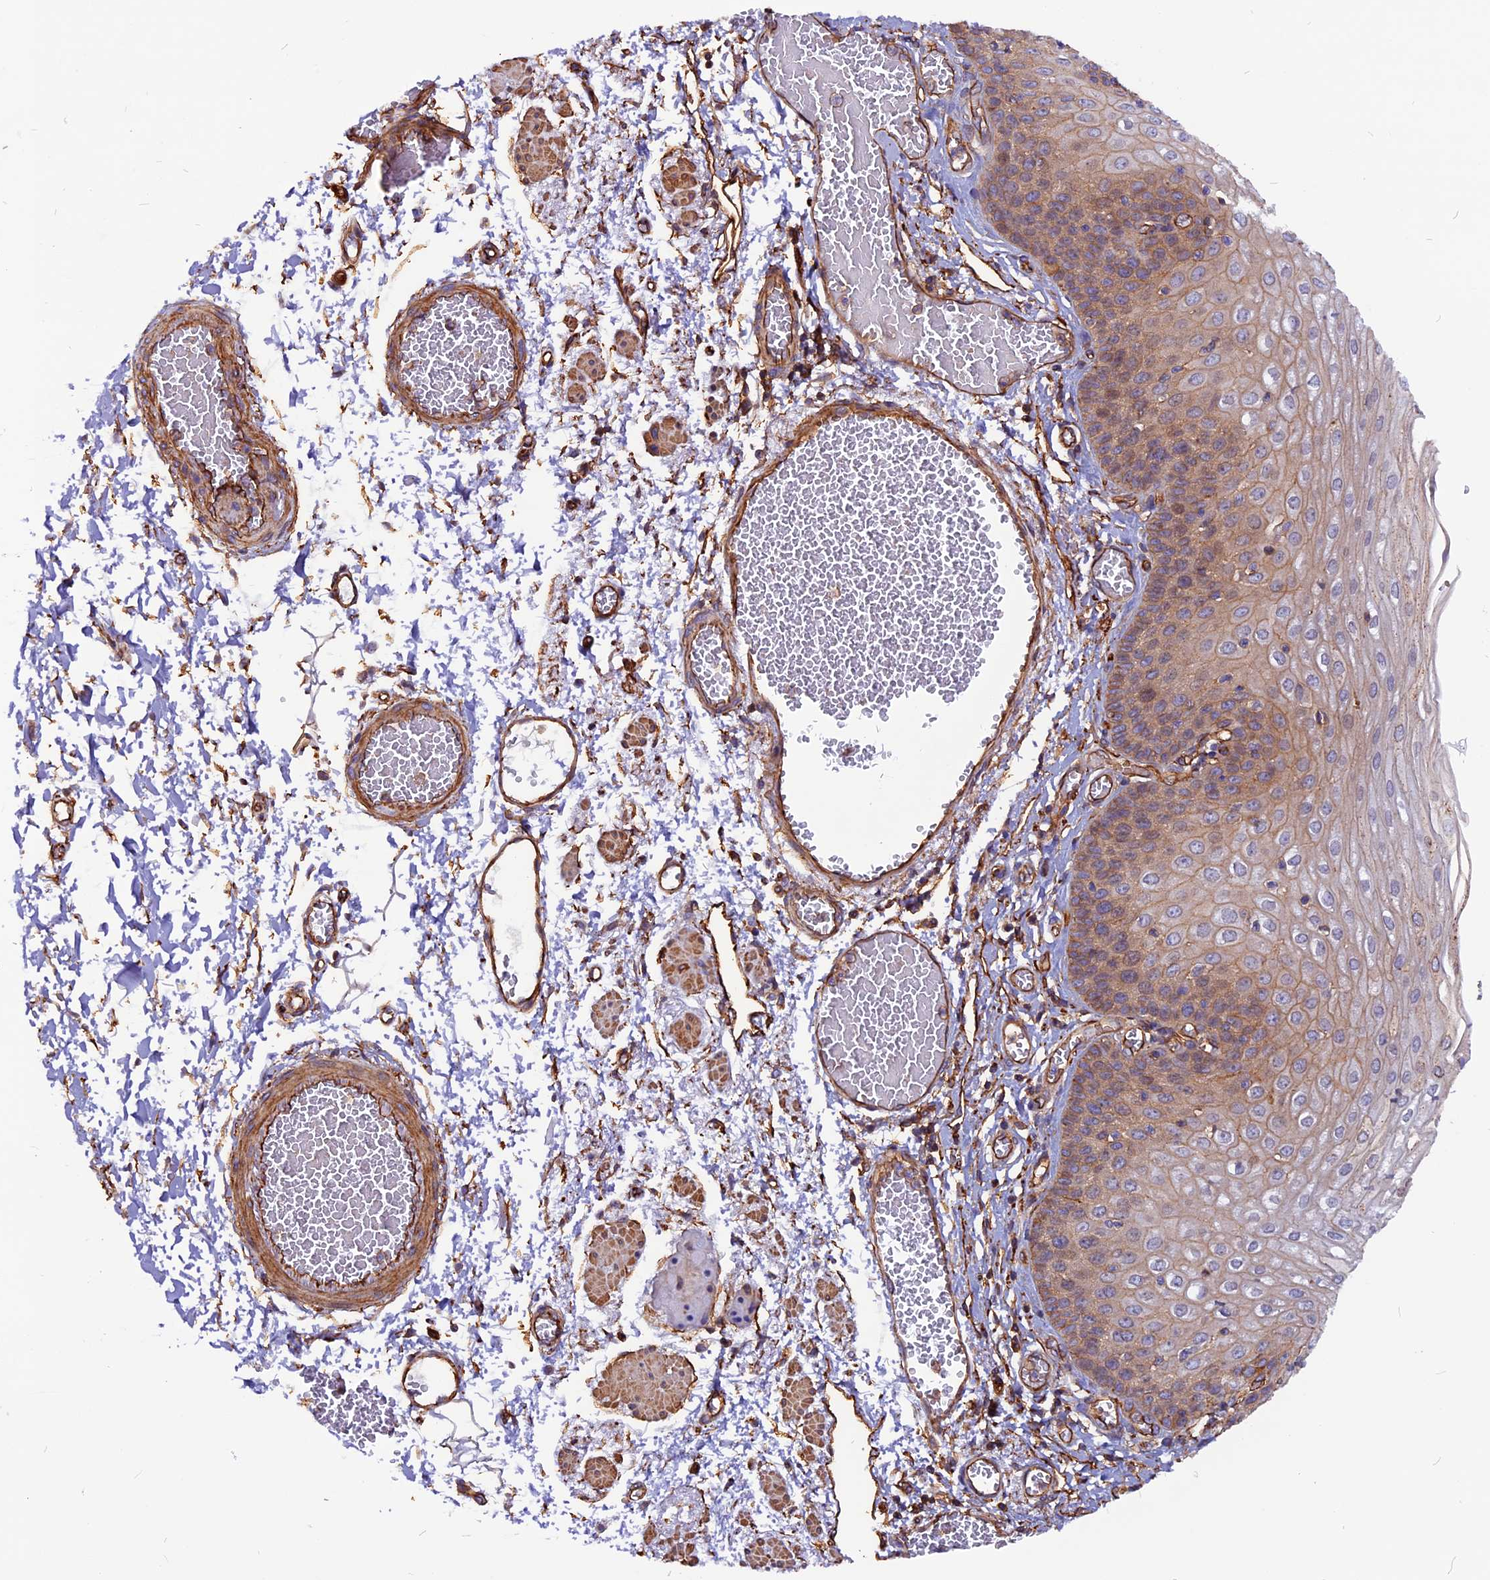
{"staining": {"intensity": "moderate", "quantity": "25%-75%", "location": "cytoplasmic/membranous"}, "tissue": "esophagus", "cell_type": "Squamous epithelial cells", "image_type": "normal", "snomed": [{"axis": "morphology", "description": "Normal tissue, NOS"}, {"axis": "topography", "description": "Esophagus"}], "caption": "Moderate cytoplasmic/membranous staining is seen in about 25%-75% of squamous epithelial cells in normal esophagus.", "gene": "ZNF749", "patient": {"sex": "male", "age": 81}}